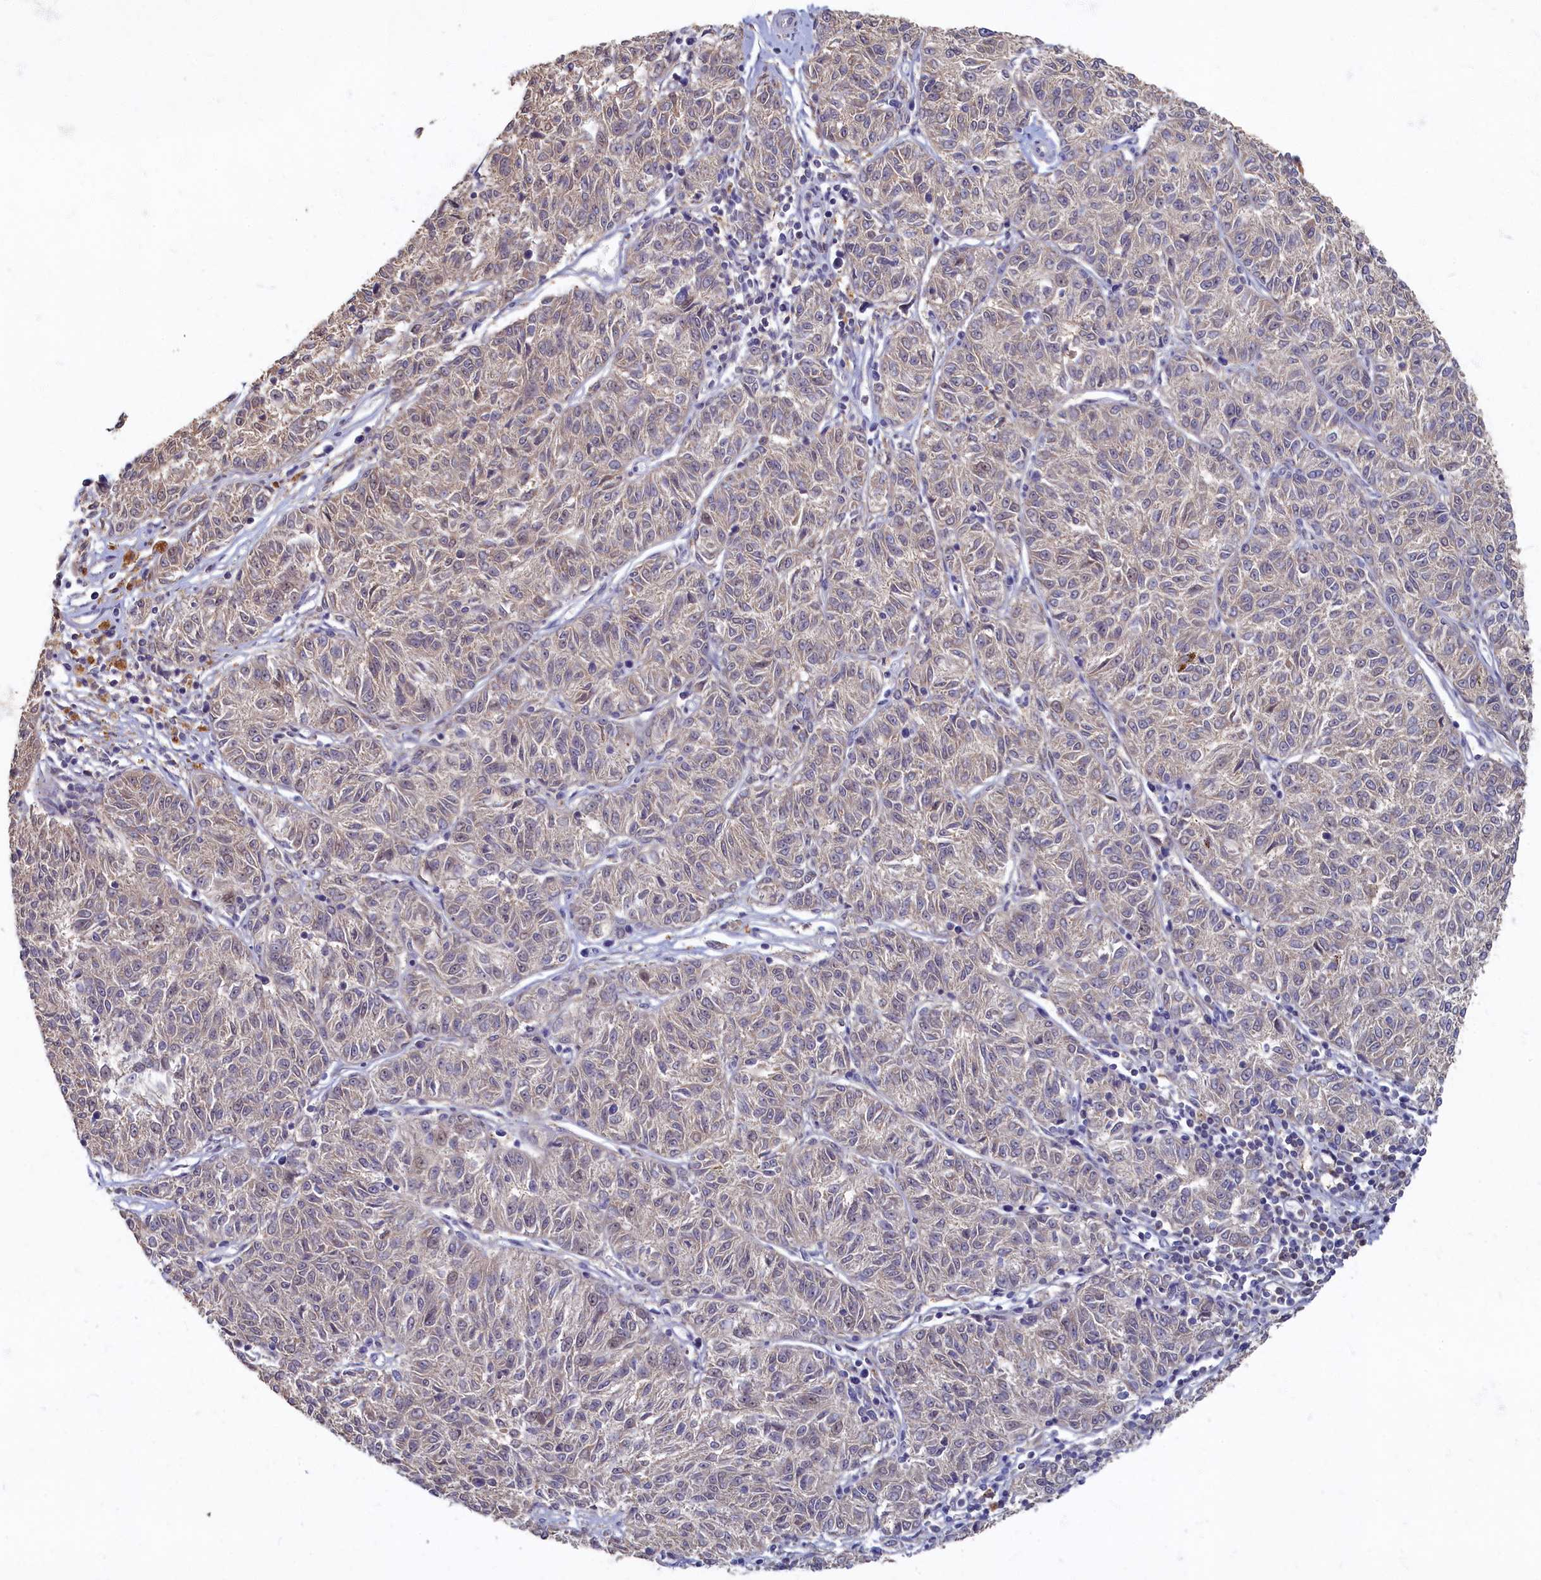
{"staining": {"intensity": "weak", "quantity": "<25%", "location": "cytoplasmic/membranous"}, "tissue": "melanoma", "cell_type": "Tumor cells", "image_type": "cancer", "snomed": [{"axis": "morphology", "description": "Malignant melanoma, NOS"}, {"axis": "topography", "description": "Skin"}], "caption": "An image of human melanoma is negative for staining in tumor cells.", "gene": "HUNK", "patient": {"sex": "female", "age": 72}}